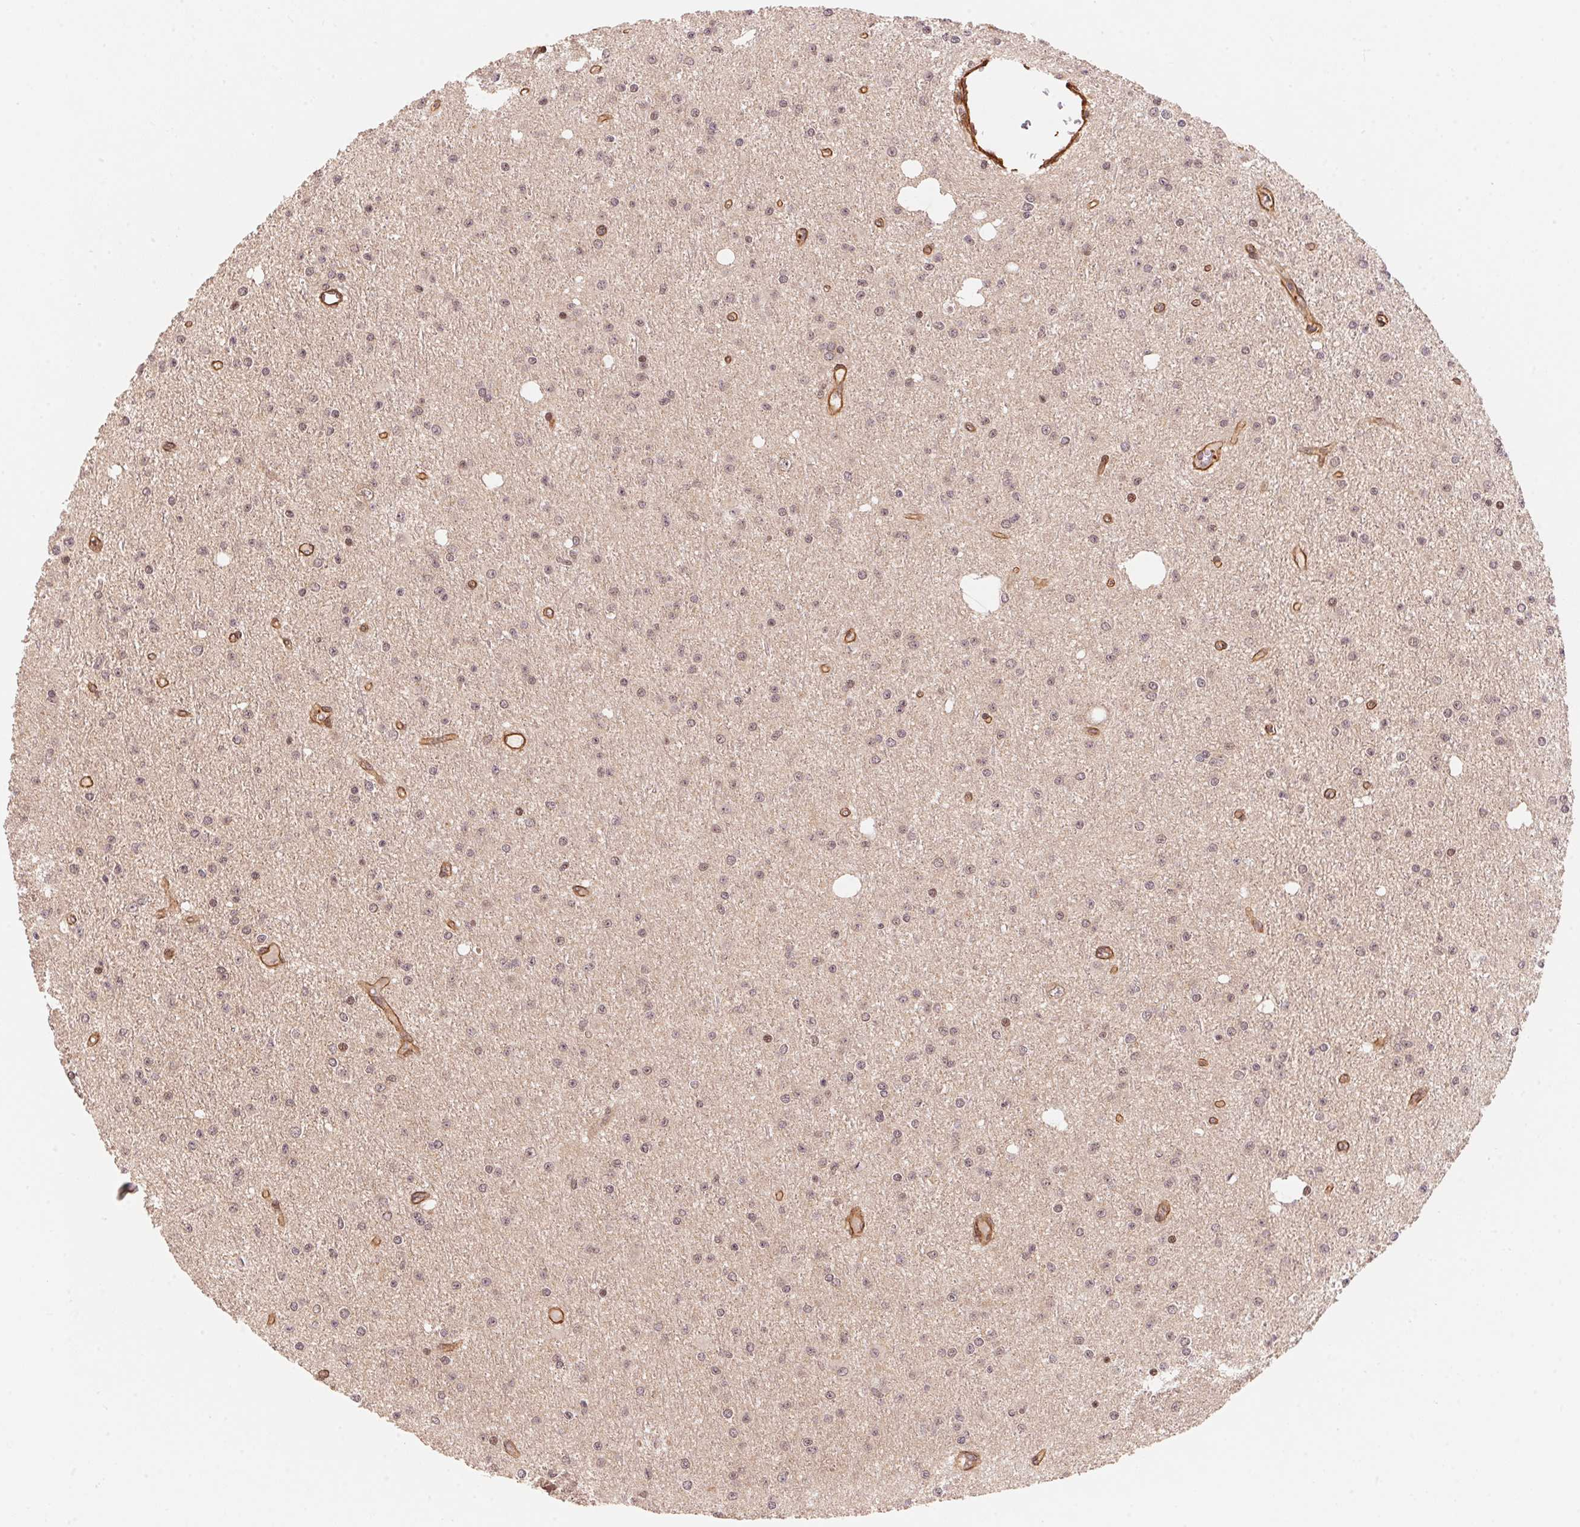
{"staining": {"intensity": "negative", "quantity": "none", "location": "none"}, "tissue": "glioma", "cell_type": "Tumor cells", "image_type": "cancer", "snomed": [{"axis": "morphology", "description": "Glioma, malignant, Low grade"}, {"axis": "topography", "description": "Brain"}], "caption": "This is an IHC image of human glioma. There is no expression in tumor cells.", "gene": "TNIP2", "patient": {"sex": "male", "age": 27}}